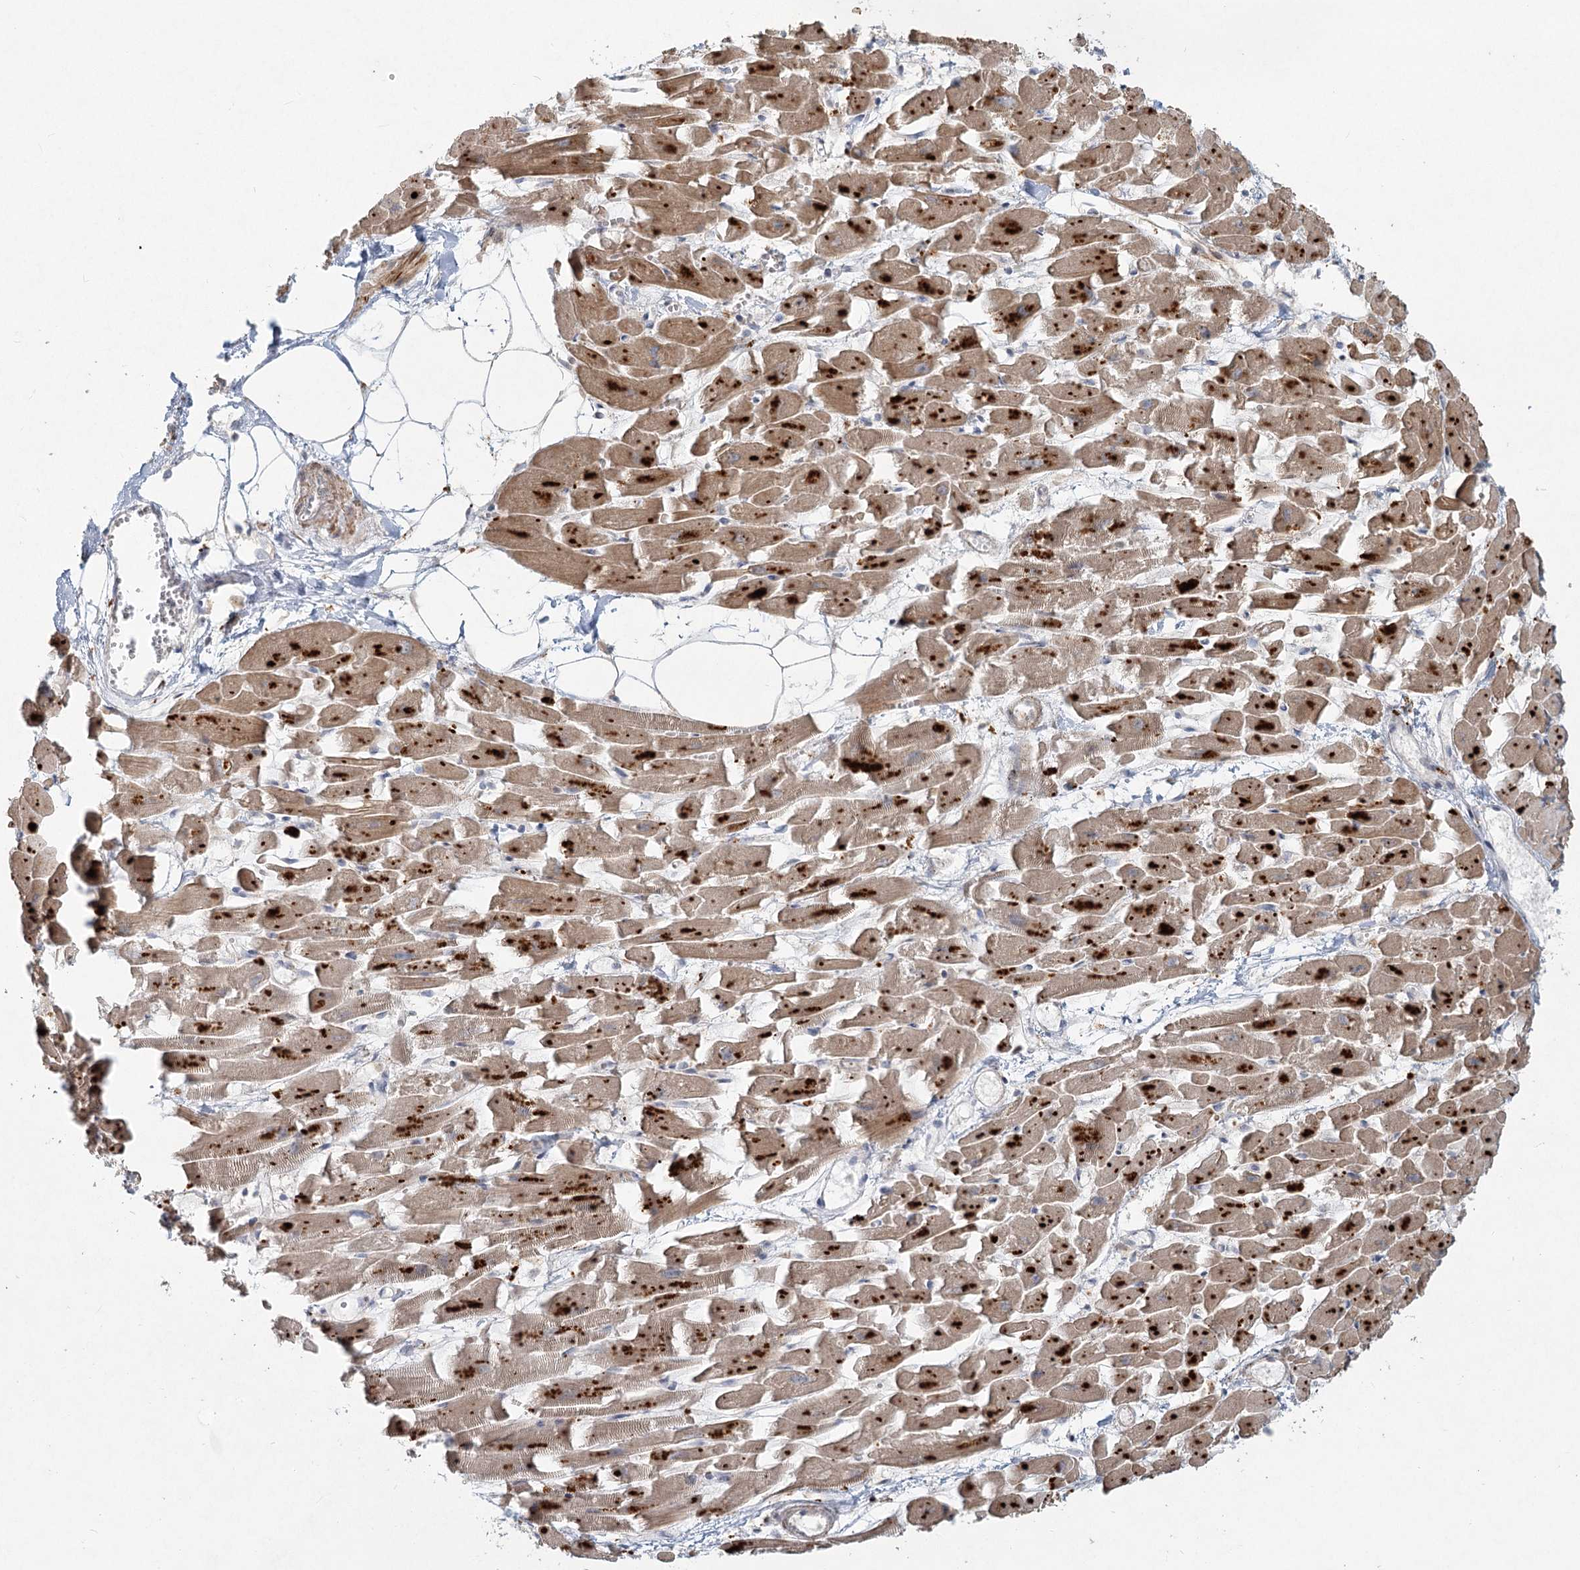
{"staining": {"intensity": "moderate", "quantity": ">75%", "location": "cytoplasmic/membranous"}, "tissue": "heart muscle", "cell_type": "Cardiomyocytes", "image_type": "normal", "snomed": [{"axis": "morphology", "description": "Normal tissue, NOS"}, {"axis": "topography", "description": "Heart"}], "caption": "DAB (3,3'-diaminobenzidine) immunohistochemical staining of normal heart muscle exhibits moderate cytoplasmic/membranous protein expression in approximately >75% of cardiomyocytes.", "gene": "LRP2BP", "patient": {"sex": "female", "age": 64}}